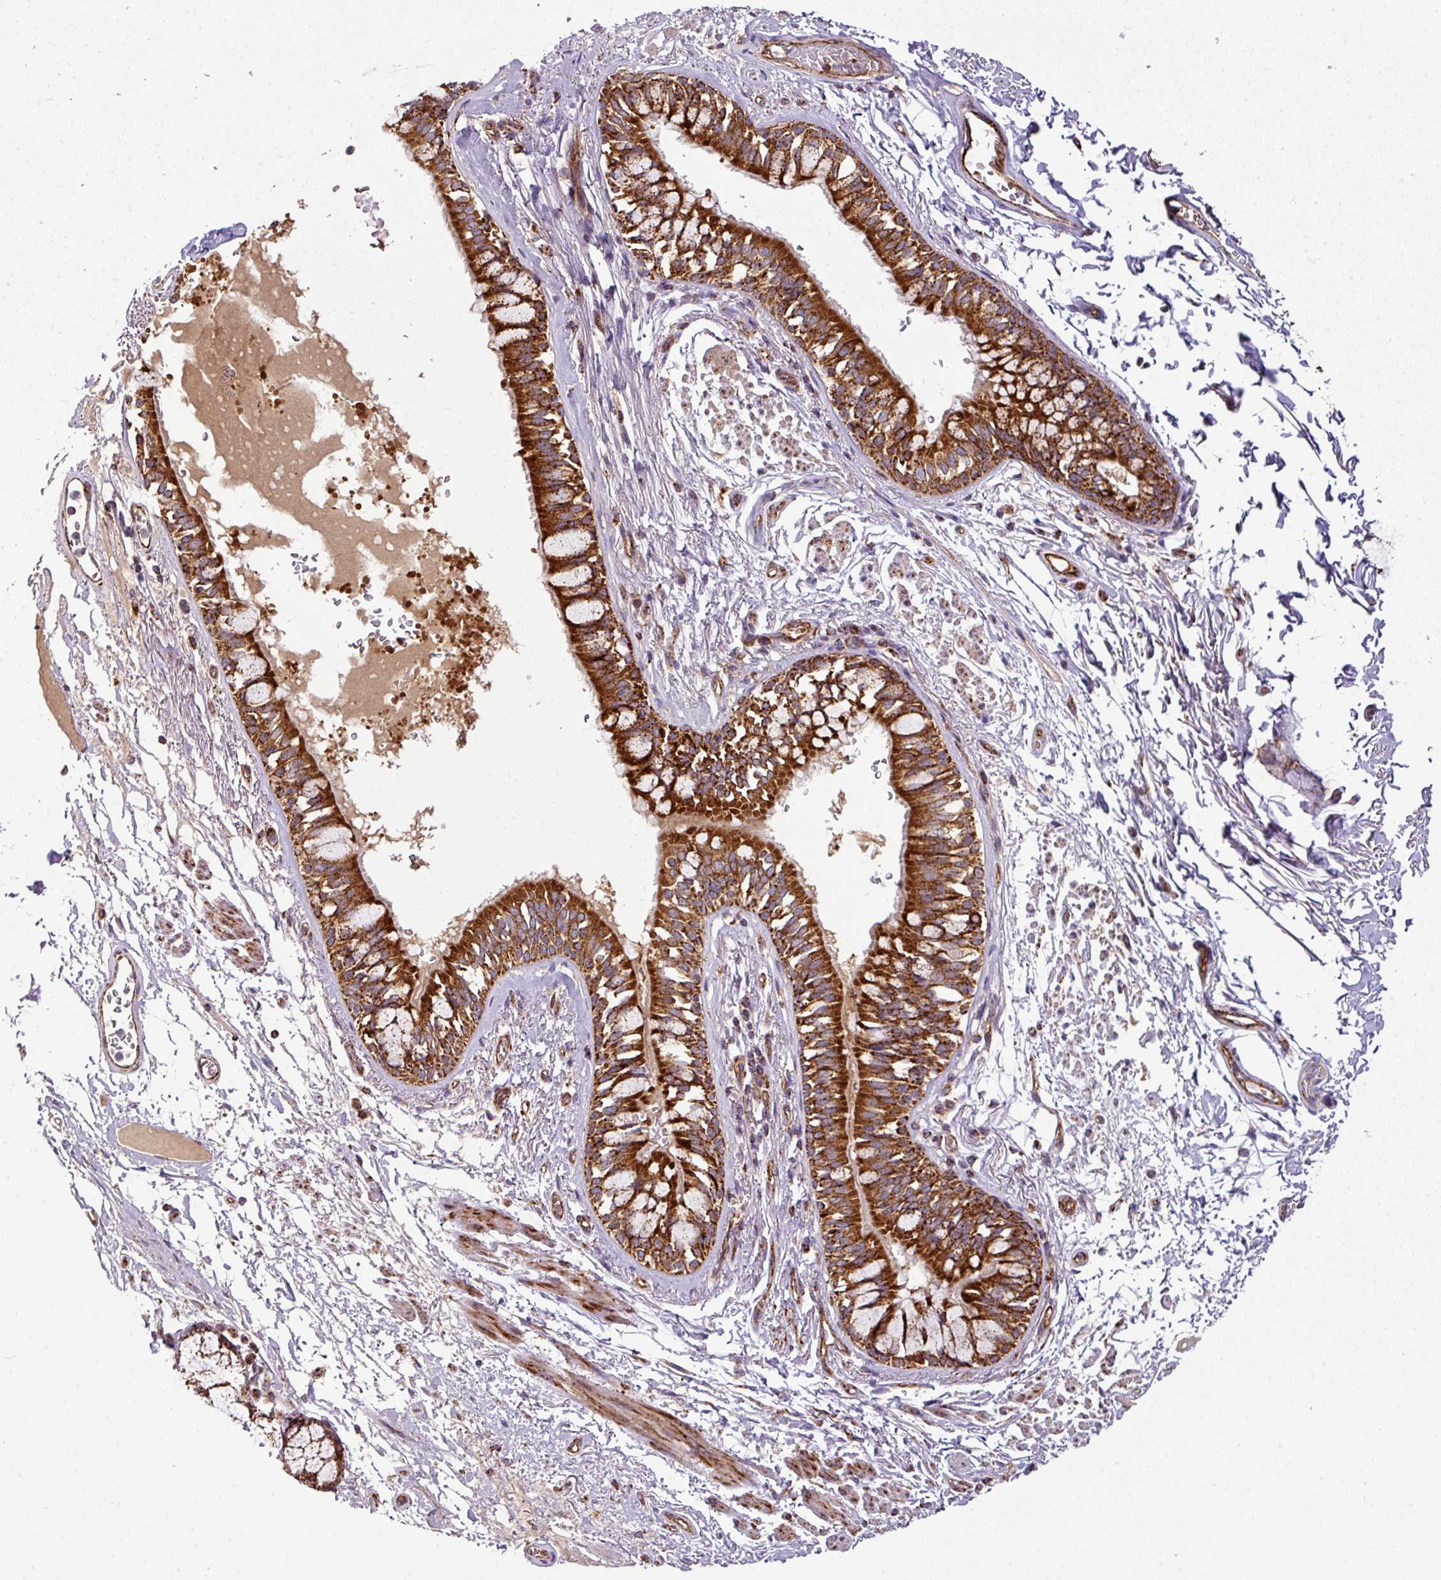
{"staining": {"intensity": "strong", "quantity": ">75%", "location": "cytoplasmic/membranous"}, "tissue": "bronchus", "cell_type": "Respiratory epithelial cells", "image_type": "normal", "snomed": [{"axis": "morphology", "description": "Normal tissue, NOS"}, {"axis": "topography", "description": "Bronchus"}], "caption": "Bronchus was stained to show a protein in brown. There is high levels of strong cytoplasmic/membranous expression in approximately >75% of respiratory epithelial cells. The staining was performed using DAB to visualize the protein expression in brown, while the nuclei were stained in blue with hematoxylin (Magnification: 20x).", "gene": "PRELID3B", "patient": {"sex": "male", "age": 70}}